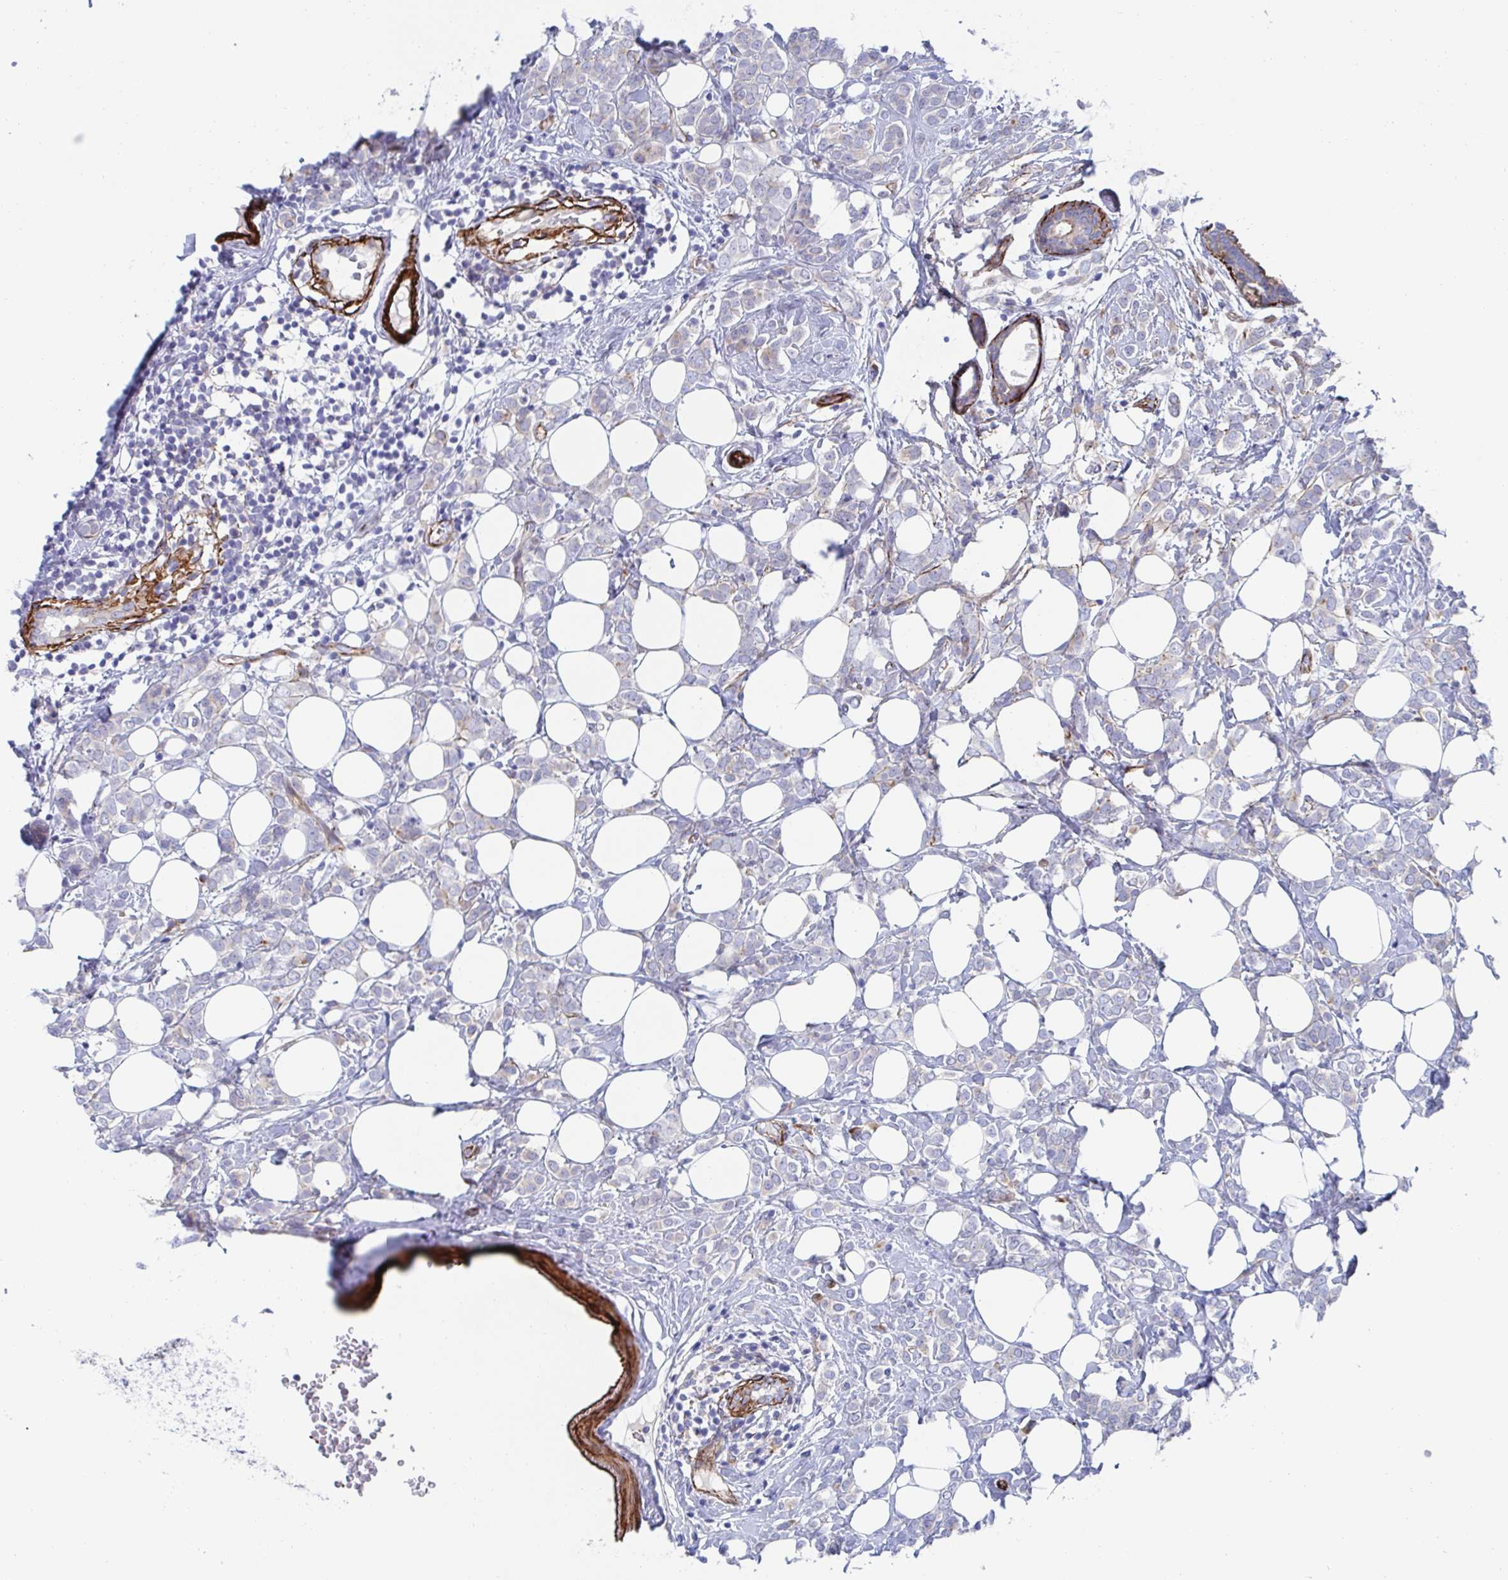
{"staining": {"intensity": "negative", "quantity": "none", "location": "none"}, "tissue": "breast cancer", "cell_type": "Tumor cells", "image_type": "cancer", "snomed": [{"axis": "morphology", "description": "Lobular carcinoma"}, {"axis": "topography", "description": "Breast"}], "caption": "Immunohistochemical staining of human lobular carcinoma (breast) shows no significant staining in tumor cells. (DAB (3,3'-diaminobenzidine) IHC, high magnification).", "gene": "KLC3", "patient": {"sex": "female", "age": 49}}